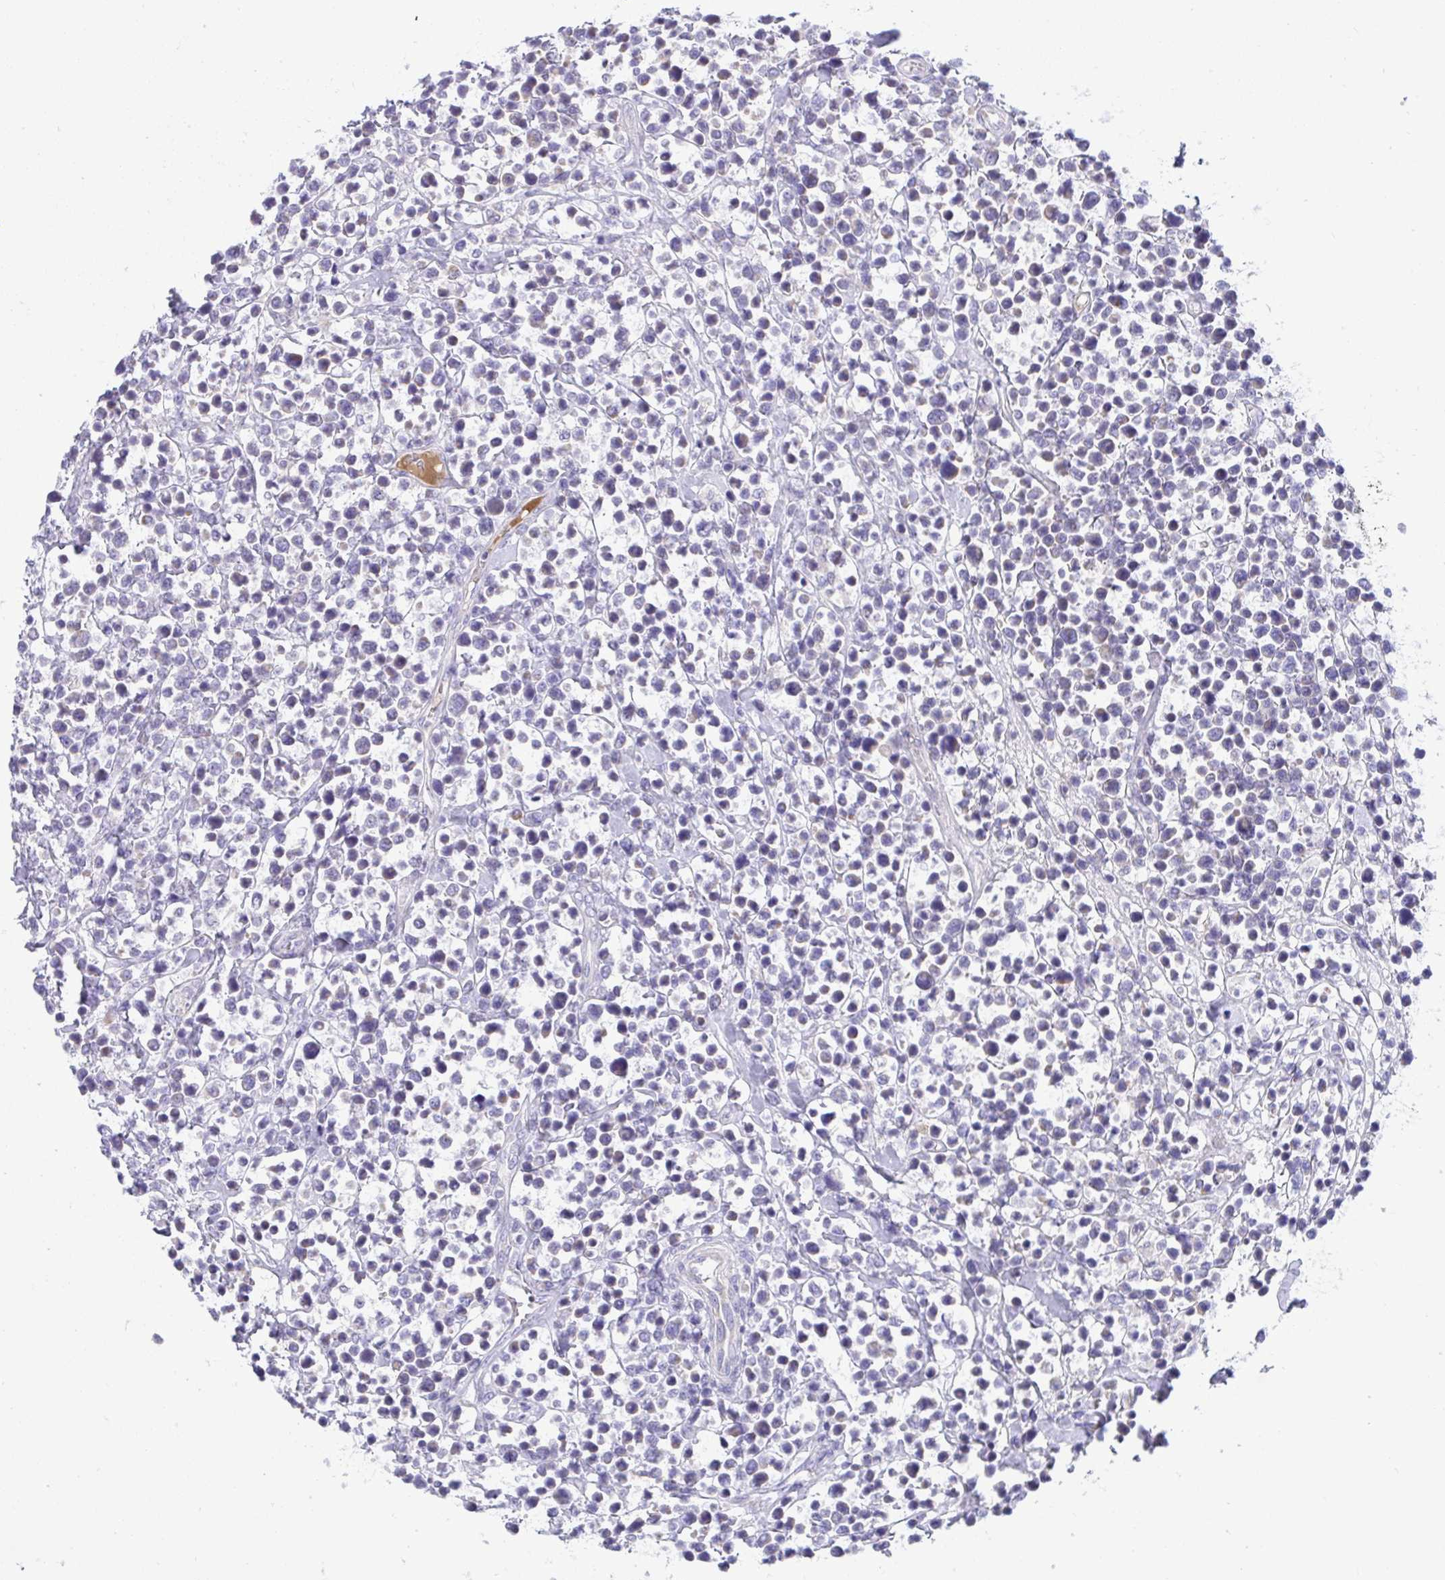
{"staining": {"intensity": "negative", "quantity": "none", "location": "none"}, "tissue": "lymphoma", "cell_type": "Tumor cells", "image_type": "cancer", "snomed": [{"axis": "morphology", "description": "Malignant lymphoma, non-Hodgkin's type, High grade"}, {"axis": "topography", "description": "Soft tissue"}], "caption": "Human malignant lymphoma, non-Hodgkin's type (high-grade) stained for a protein using immunohistochemistry demonstrates no expression in tumor cells.", "gene": "PLA2G12B", "patient": {"sex": "female", "age": 56}}